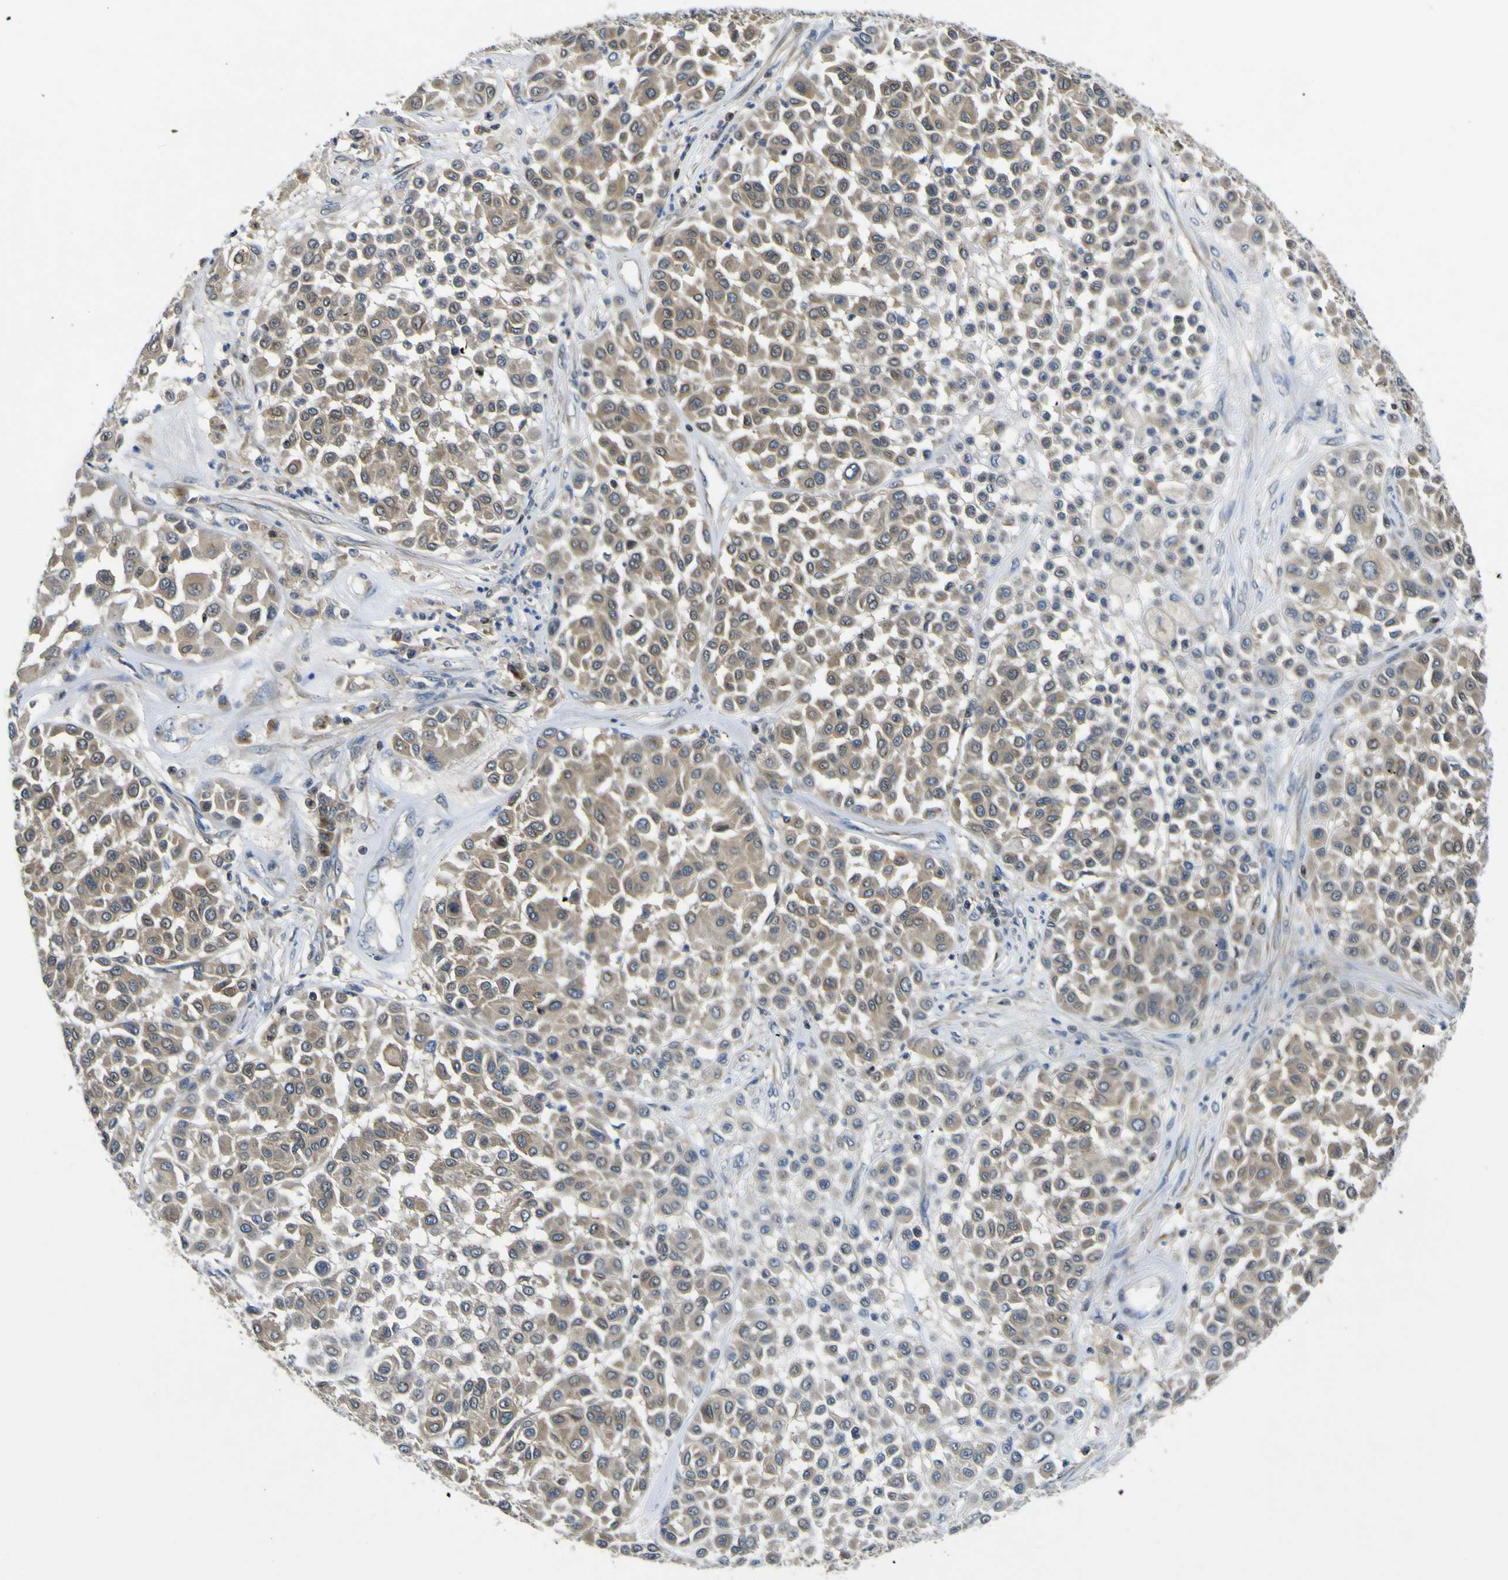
{"staining": {"intensity": "moderate", "quantity": ">75%", "location": "cytoplasmic/membranous"}, "tissue": "melanoma", "cell_type": "Tumor cells", "image_type": "cancer", "snomed": [{"axis": "morphology", "description": "Malignant melanoma, Metastatic site"}, {"axis": "topography", "description": "Soft tissue"}], "caption": "An immunohistochemistry micrograph of tumor tissue is shown. Protein staining in brown highlights moderate cytoplasmic/membranous positivity in melanoma within tumor cells. (DAB (3,3'-diaminobenzidine) IHC with brightfield microscopy, high magnification).", "gene": "EML2", "patient": {"sex": "male", "age": 41}}